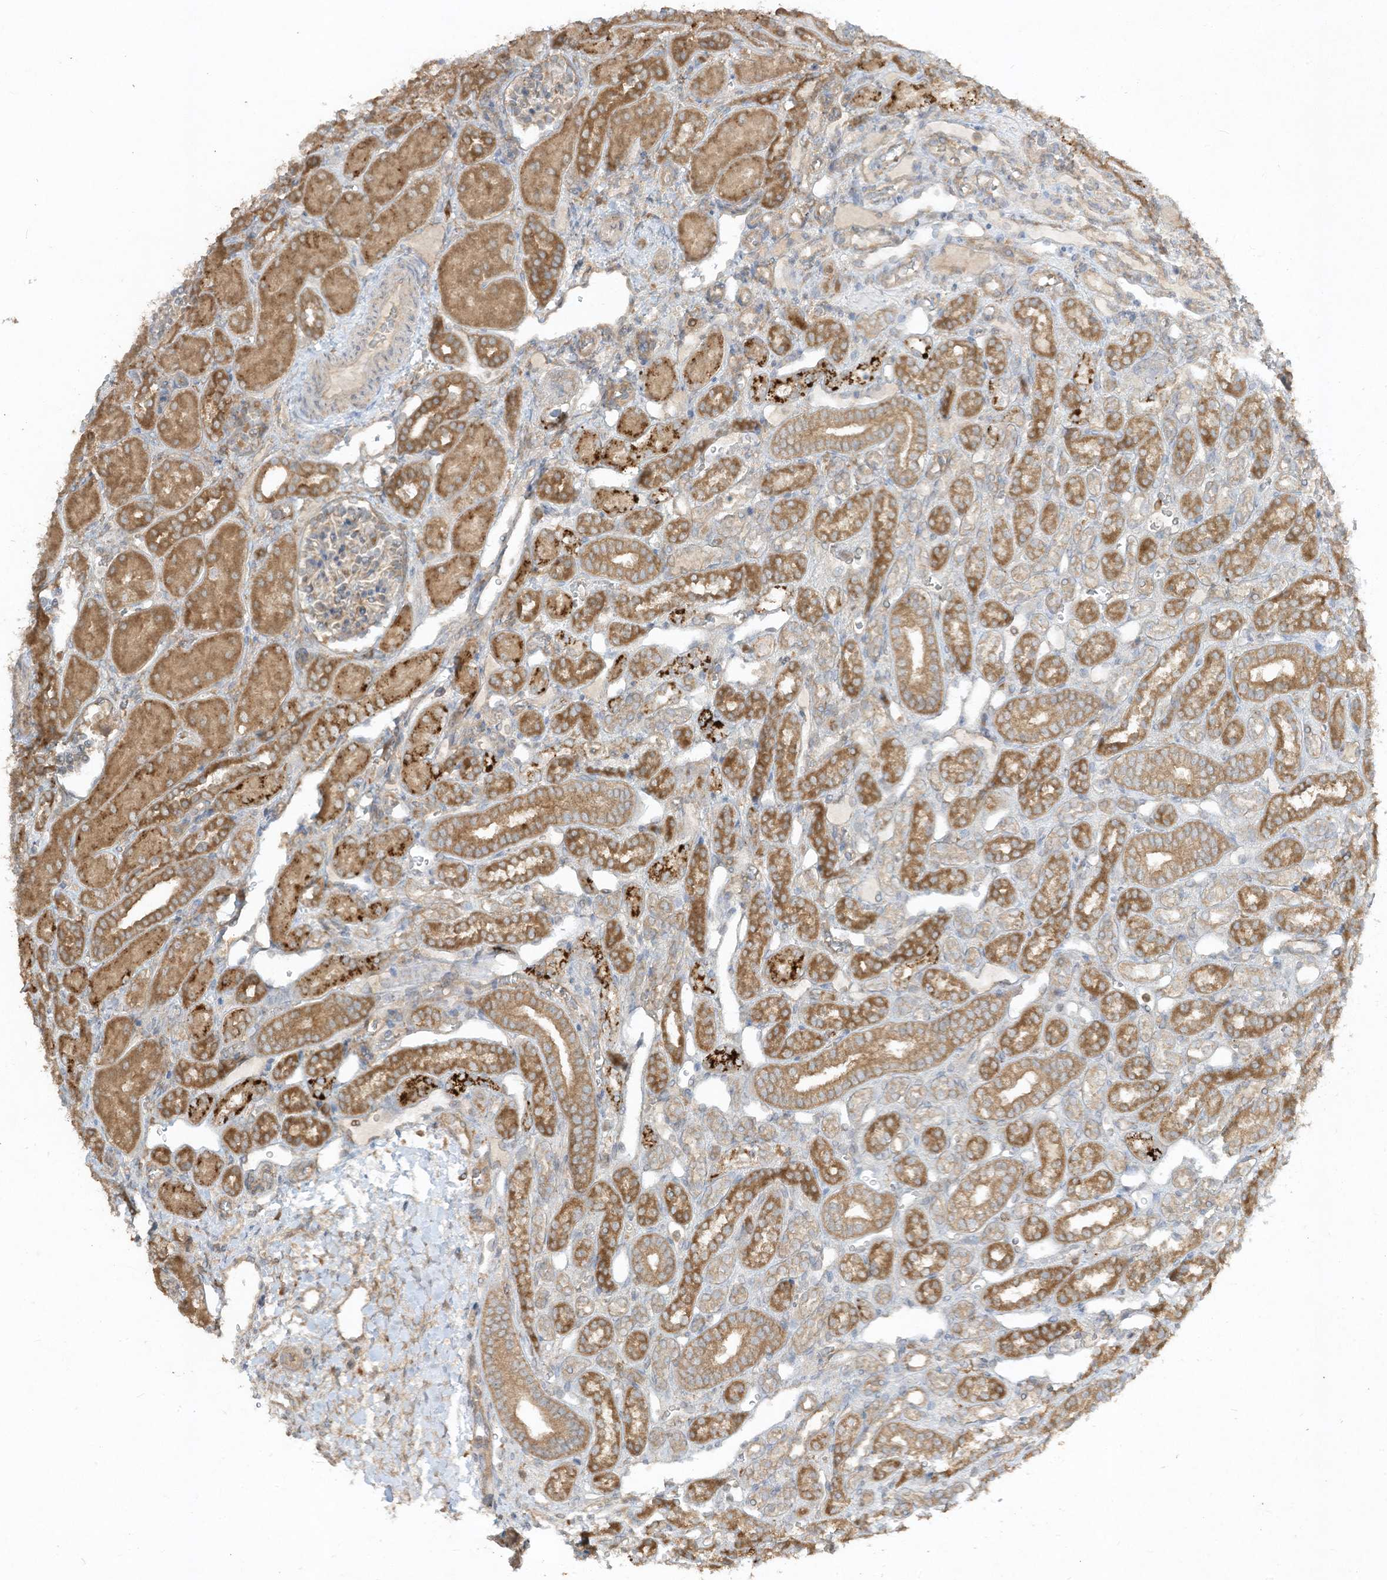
{"staining": {"intensity": "moderate", "quantity": "<25%", "location": "cytoplasmic/membranous"}, "tissue": "kidney", "cell_type": "Cells in glomeruli", "image_type": "normal", "snomed": [{"axis": "morphology", "description": "Normal tissue, NOS"}, {"axis": "morphology", "description": "Neoplasm, malignant, NOS"}, {"axis": "topography", "description": "Kidney"}], "caption": "A brown stain shows moderate cytoplasmic/membranous expression of a protein in cells in glomeruli of benign kidney. The protein is shown in brown color, while the nuclei are stained blue.", "gene": "LDAH", "patient": {"sex": "female", "age": 1}}